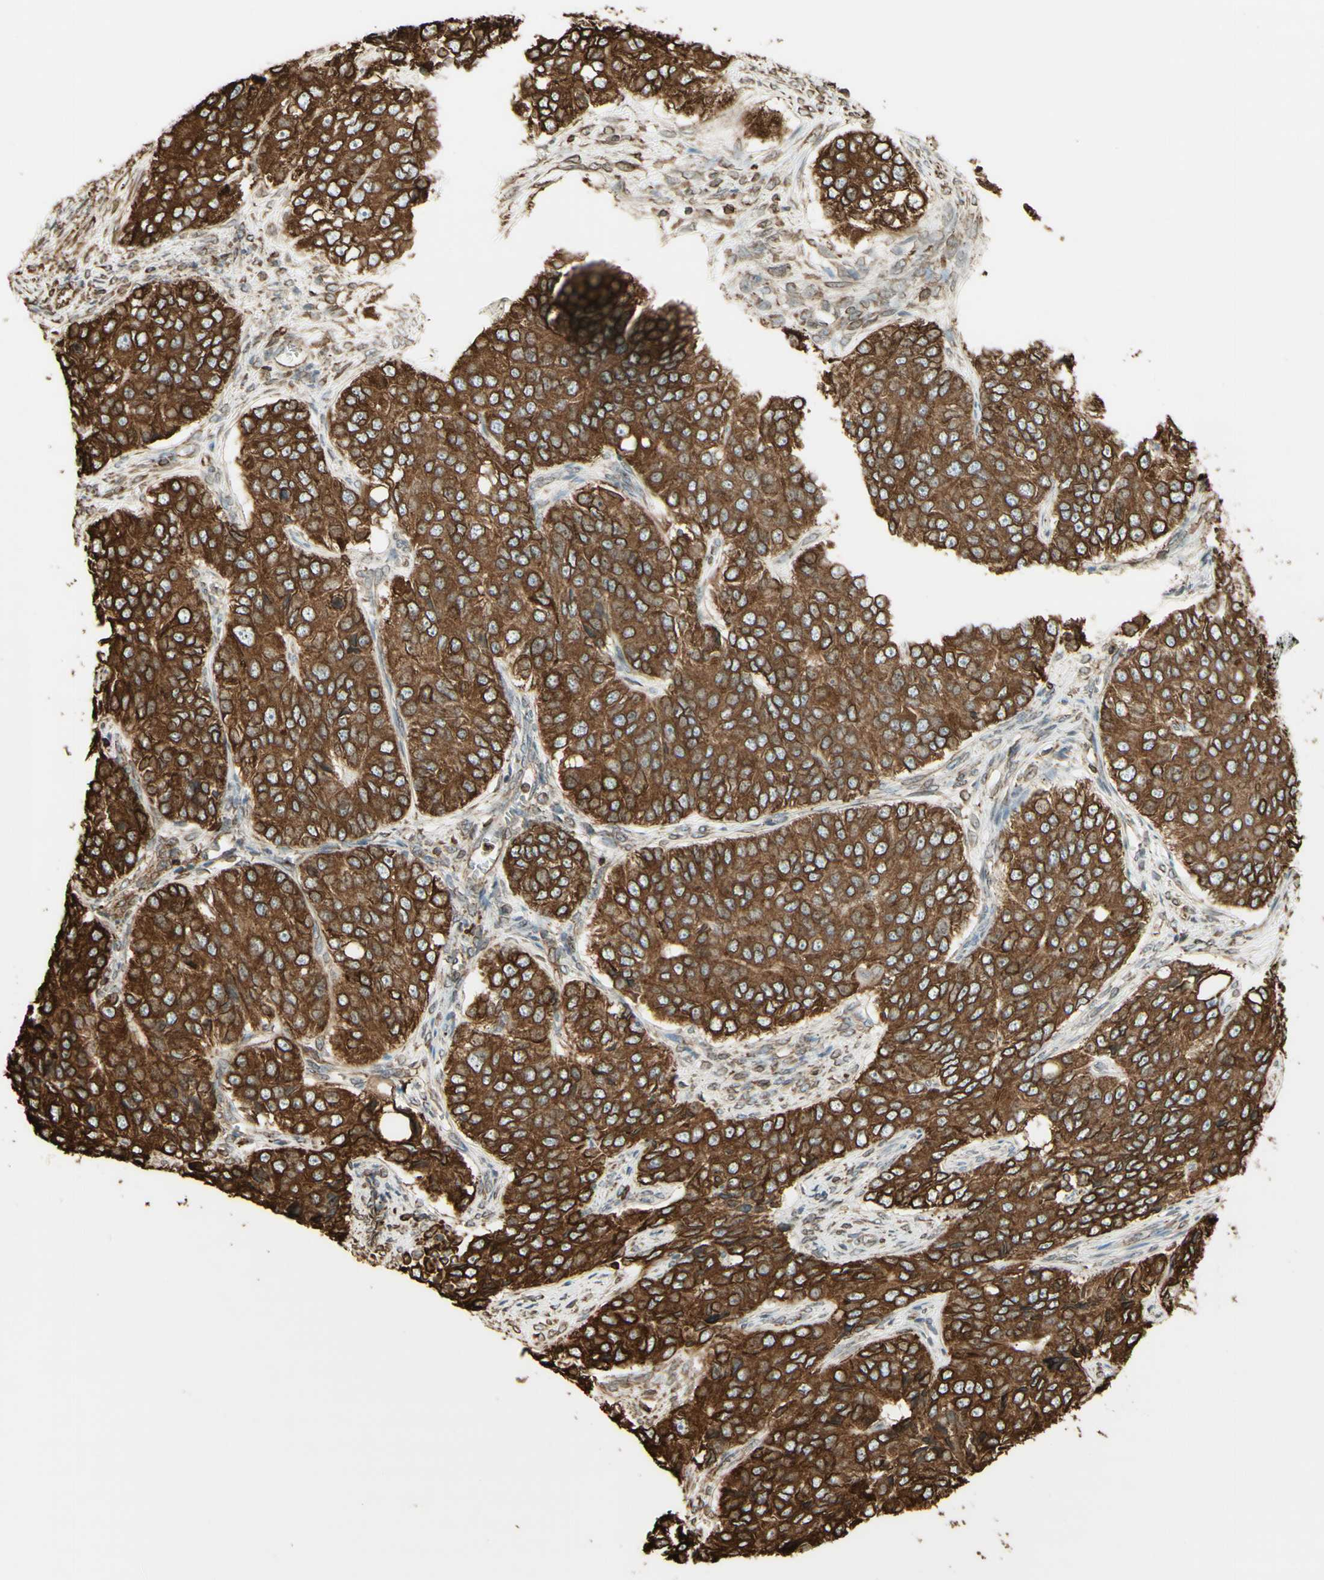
{"staining": {"intensity": "moderate", "quantity": ">75%", "location": "cytoplasmic/membranous"}, "tissue": "ovarian cancer", "cell_type": "Tumor cells", "image_type": "cancer", "snomed": [{"axis": "morphology", "description": "Carcinoma, endometroid"}, {"axis": "topography", "description": "Ovary"}], "caption": "This micrograph displays immunohistochemistry staining of human ovarian cancer, with medium moderate cytoplasmic/membranous positivity in approximately >75% of tumor cells.", "gene": "CANX", "patient": {"sex": "female", "age": 51}}